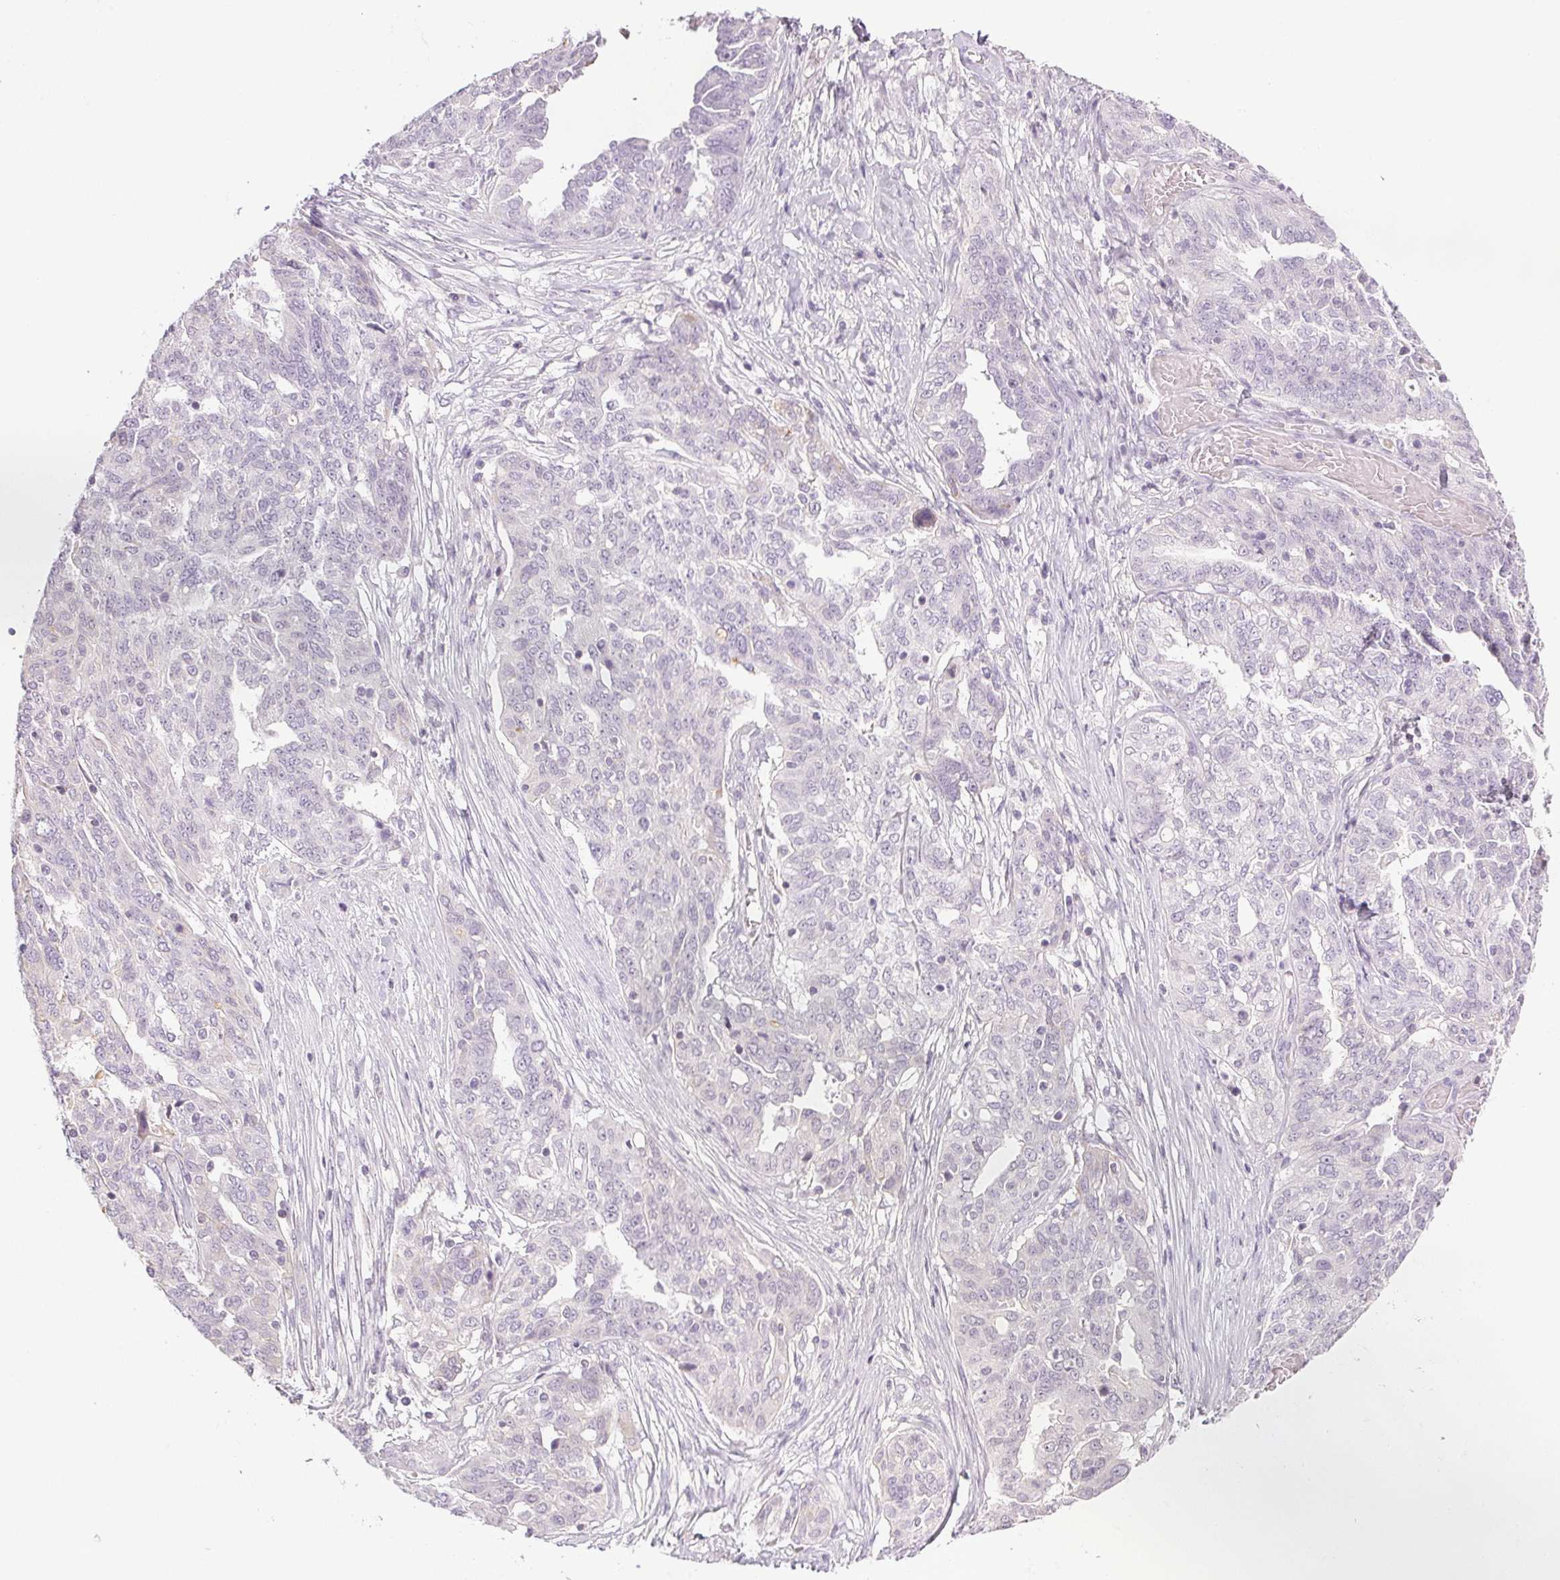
{"staining": {"intensity": "negative", "quantity": "none", "location": "none"}, "tissue": "ovarian cancer", "cell_type": "Tumor cells", "image_type": "cancer", "snomed": [{"axis": "morphology", "description": "Cystadenocarcinoma, serous, NOS"}, {"axis": "topography", "description": "Ovary"}], "caption": "A high-resolution micrograph shows IHC staining of ovarian serous cystadenocarcinoma, which reveals no significant positivity in tumor cells. The staining was performed using DAB to visualize the protein expression in brown, while the nuclei were stained in blue with hematoxylin (Magnification: 20x).", "gene": "COL7A1", "patient": {"sex": "female", "age": 67}}